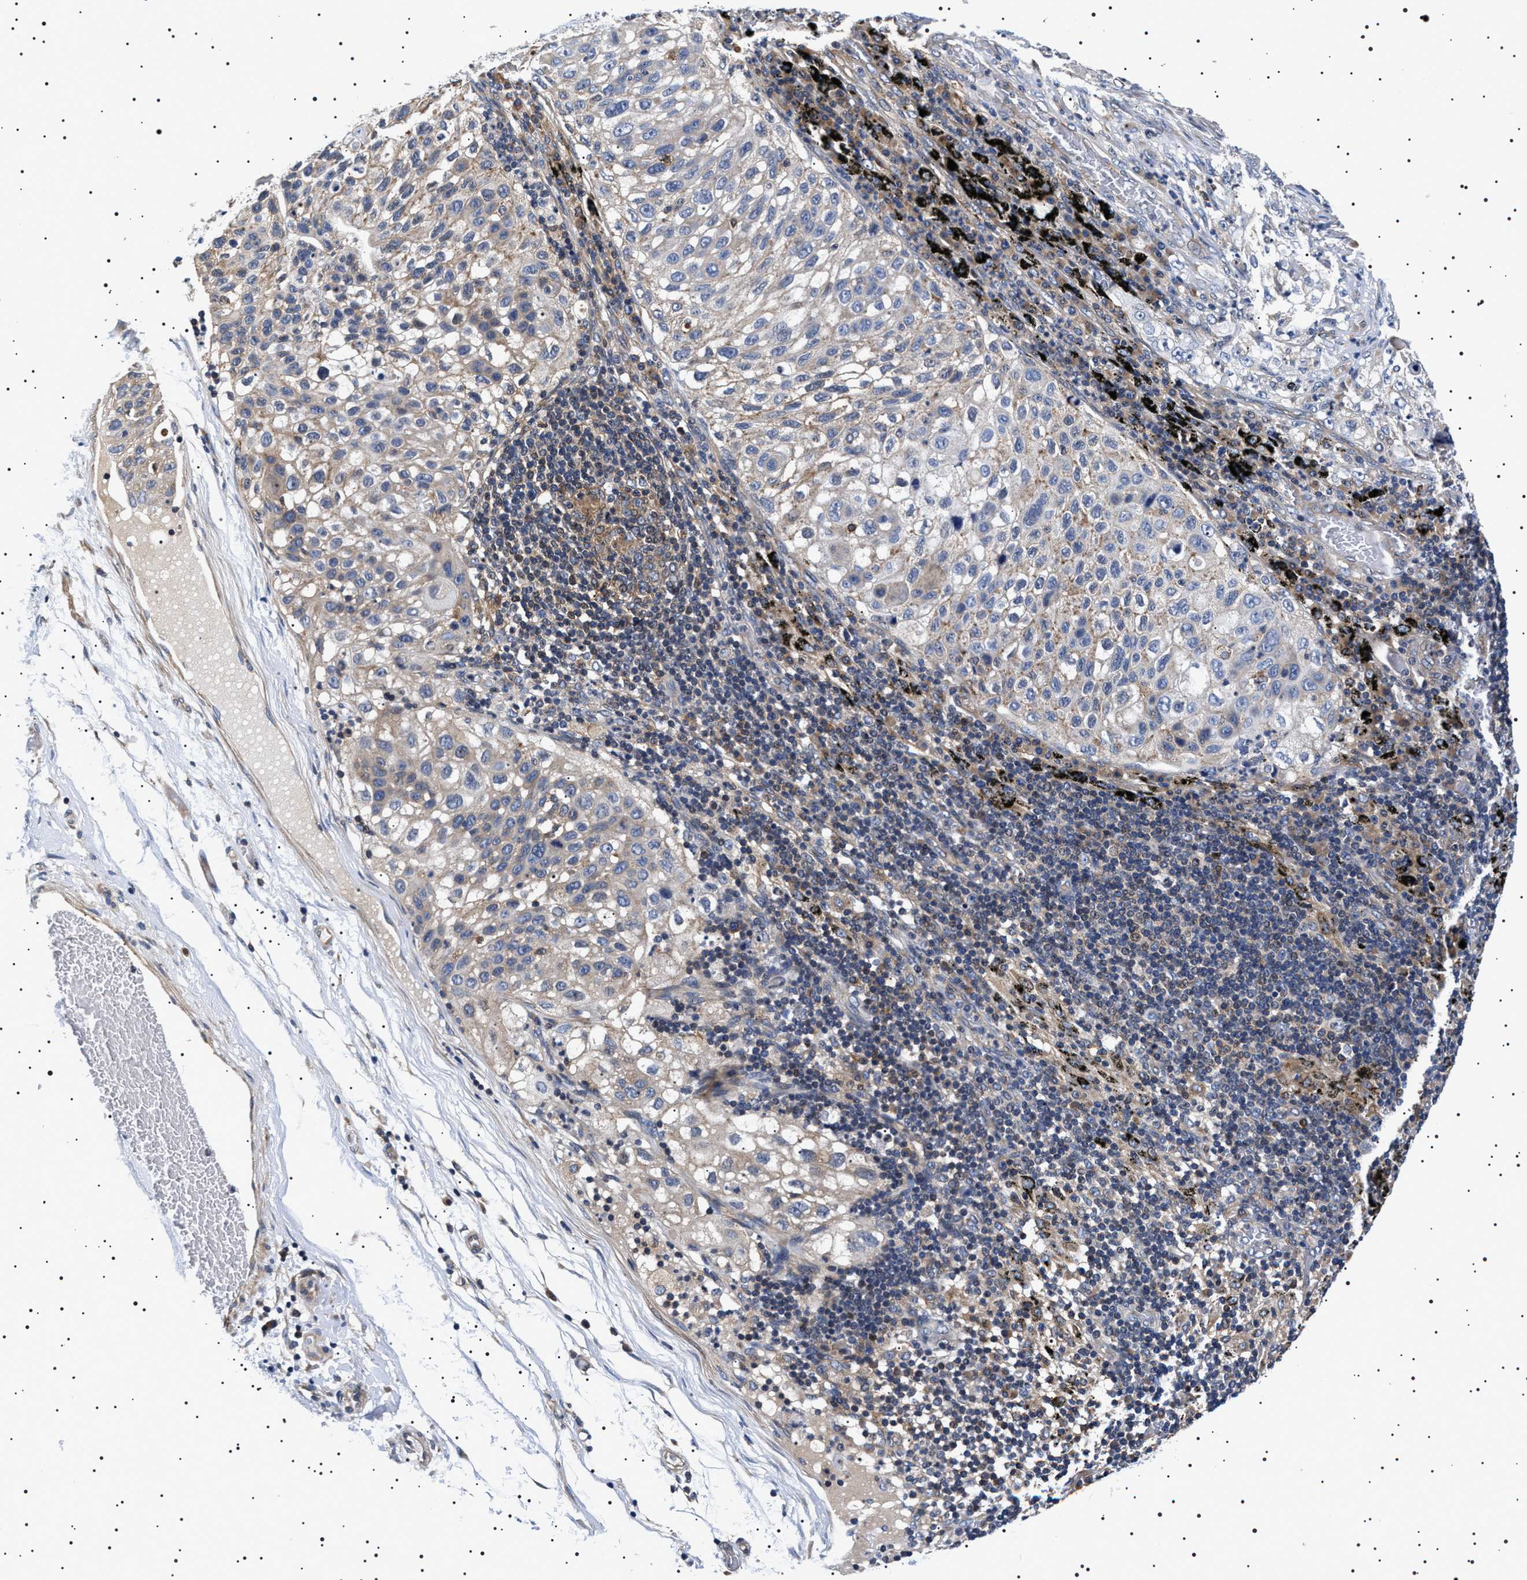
{"staining": {"intensity": "weak", "quantity": "<25%", "location": "cytoplasmic/membranous"}, "tissue": "lung cancer", "cell_type": "Tumor cells", "image_type": "cancer", "snomed": [{"axis": "morphology", "description": "Inflammation, NOS"}, {"axis": "morphology", "description": "Squamous cell carcinoma, NOS"}, {"axis": "topography", "description": "Lymph node"}, {"axis": "topography", "description": "Soft tissue"}, {"axis": "topography", "description": "Lung"}], "caption": "A high-resolution micrograph shows immunohistochemistry staining of squamous cell carcinoma (lung), which shows no significant staining in tumor cells.", "gene": "SLC4A7", "patient": {"sex": "male", "age": 66}}